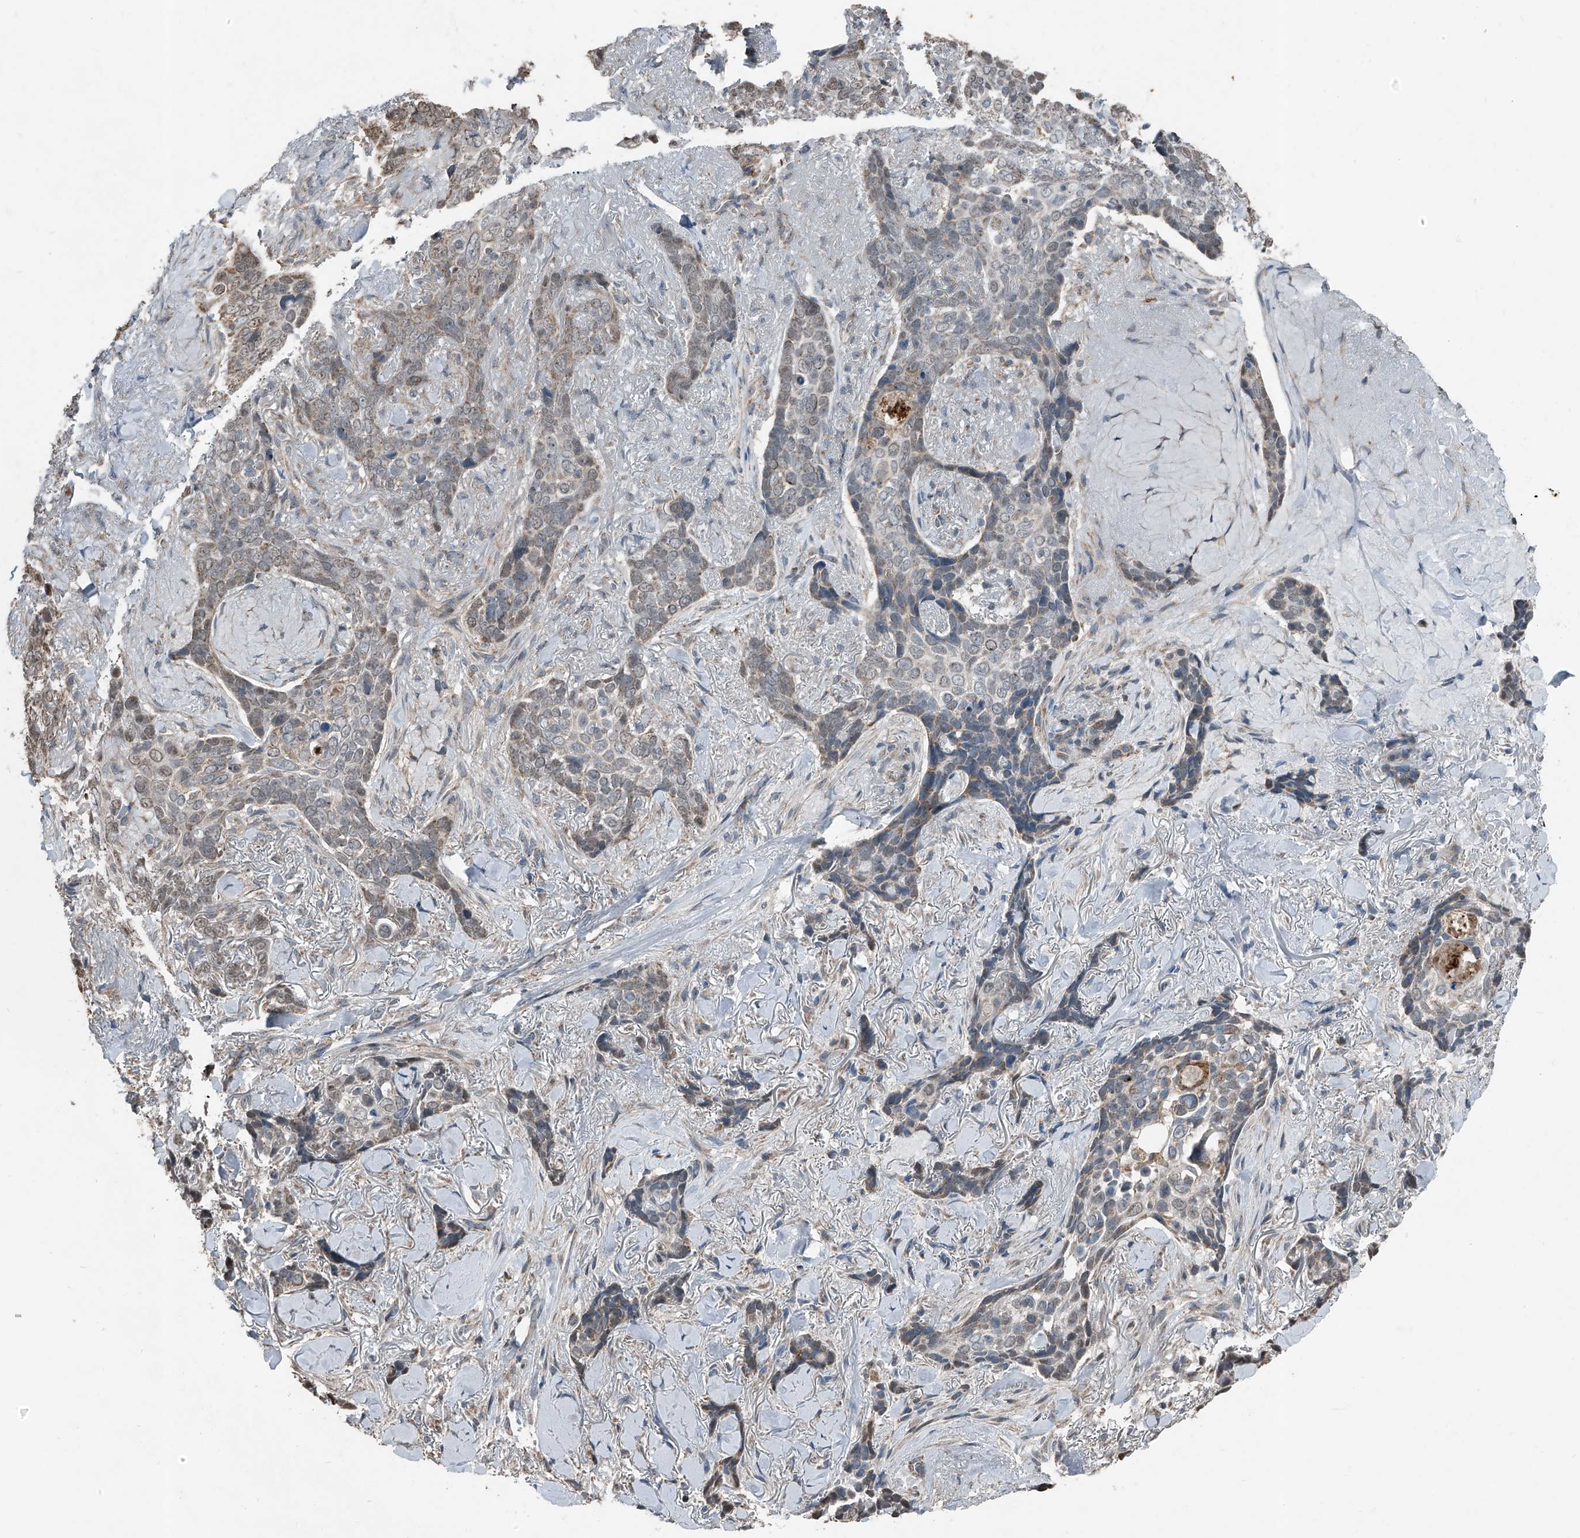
{"staining": {"intensity": "weak", "quantity": "25%-75%", "location": "cytoplasmic/membranous,nuclear"}, "tissue": "skin cancer", "cell_type": "Tumor cells", "image_type": "cancer", "snomed": [{"axis": "morphology", "description": "Basal cell carcinoma"}, {"axis": "topography", "description": "Skin"}], "caption": "Human skin cancer stained for a protein (brown) displays weak cytoplasmic/membranous and nuclear positive staining in approximately 25%-75% of tumor cells.", "gene": "CHRNA7", "patient": {"sex": "female", "age": 82}}